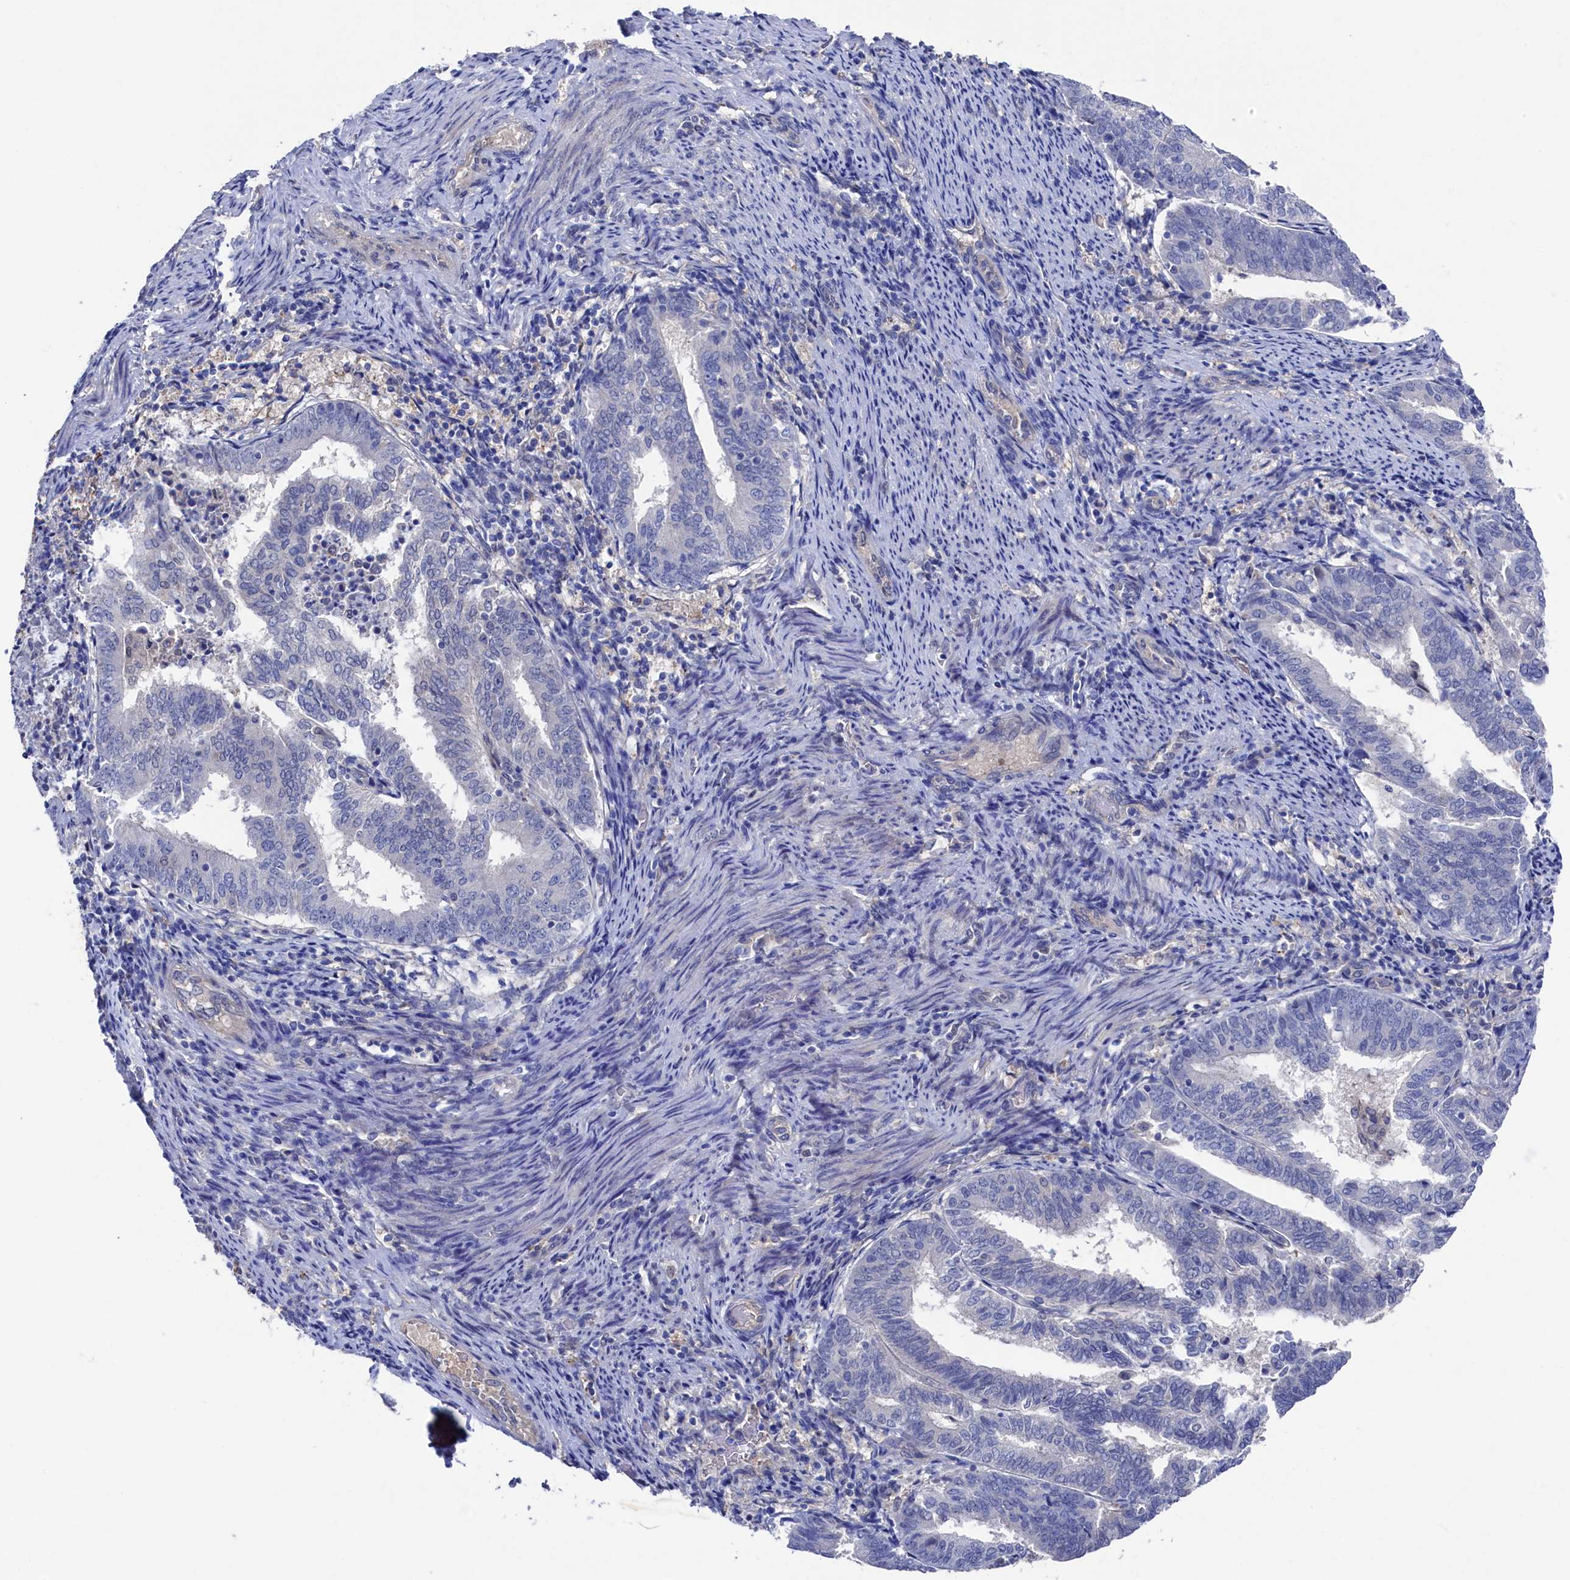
{"staining": {"intensity": "negative", "quantity": "none", "location": "none"}, "tissue": "endometrial cancer", "cell_type": "Tumor cells", "image_type": "cancer", "snomed": [{"axis": "morphology", "description": "Adenocarcinoma, NOS"}, {"axis": "topography", "description": "Endometrium"}], "caption": "This is a photomicrograph of immunohistochemistry staining of adenocarcinoma (endometrial), which shows no expression in tumor cells.", "gene": "RNH1", "patient": {"sex": "female", "age": 80}}